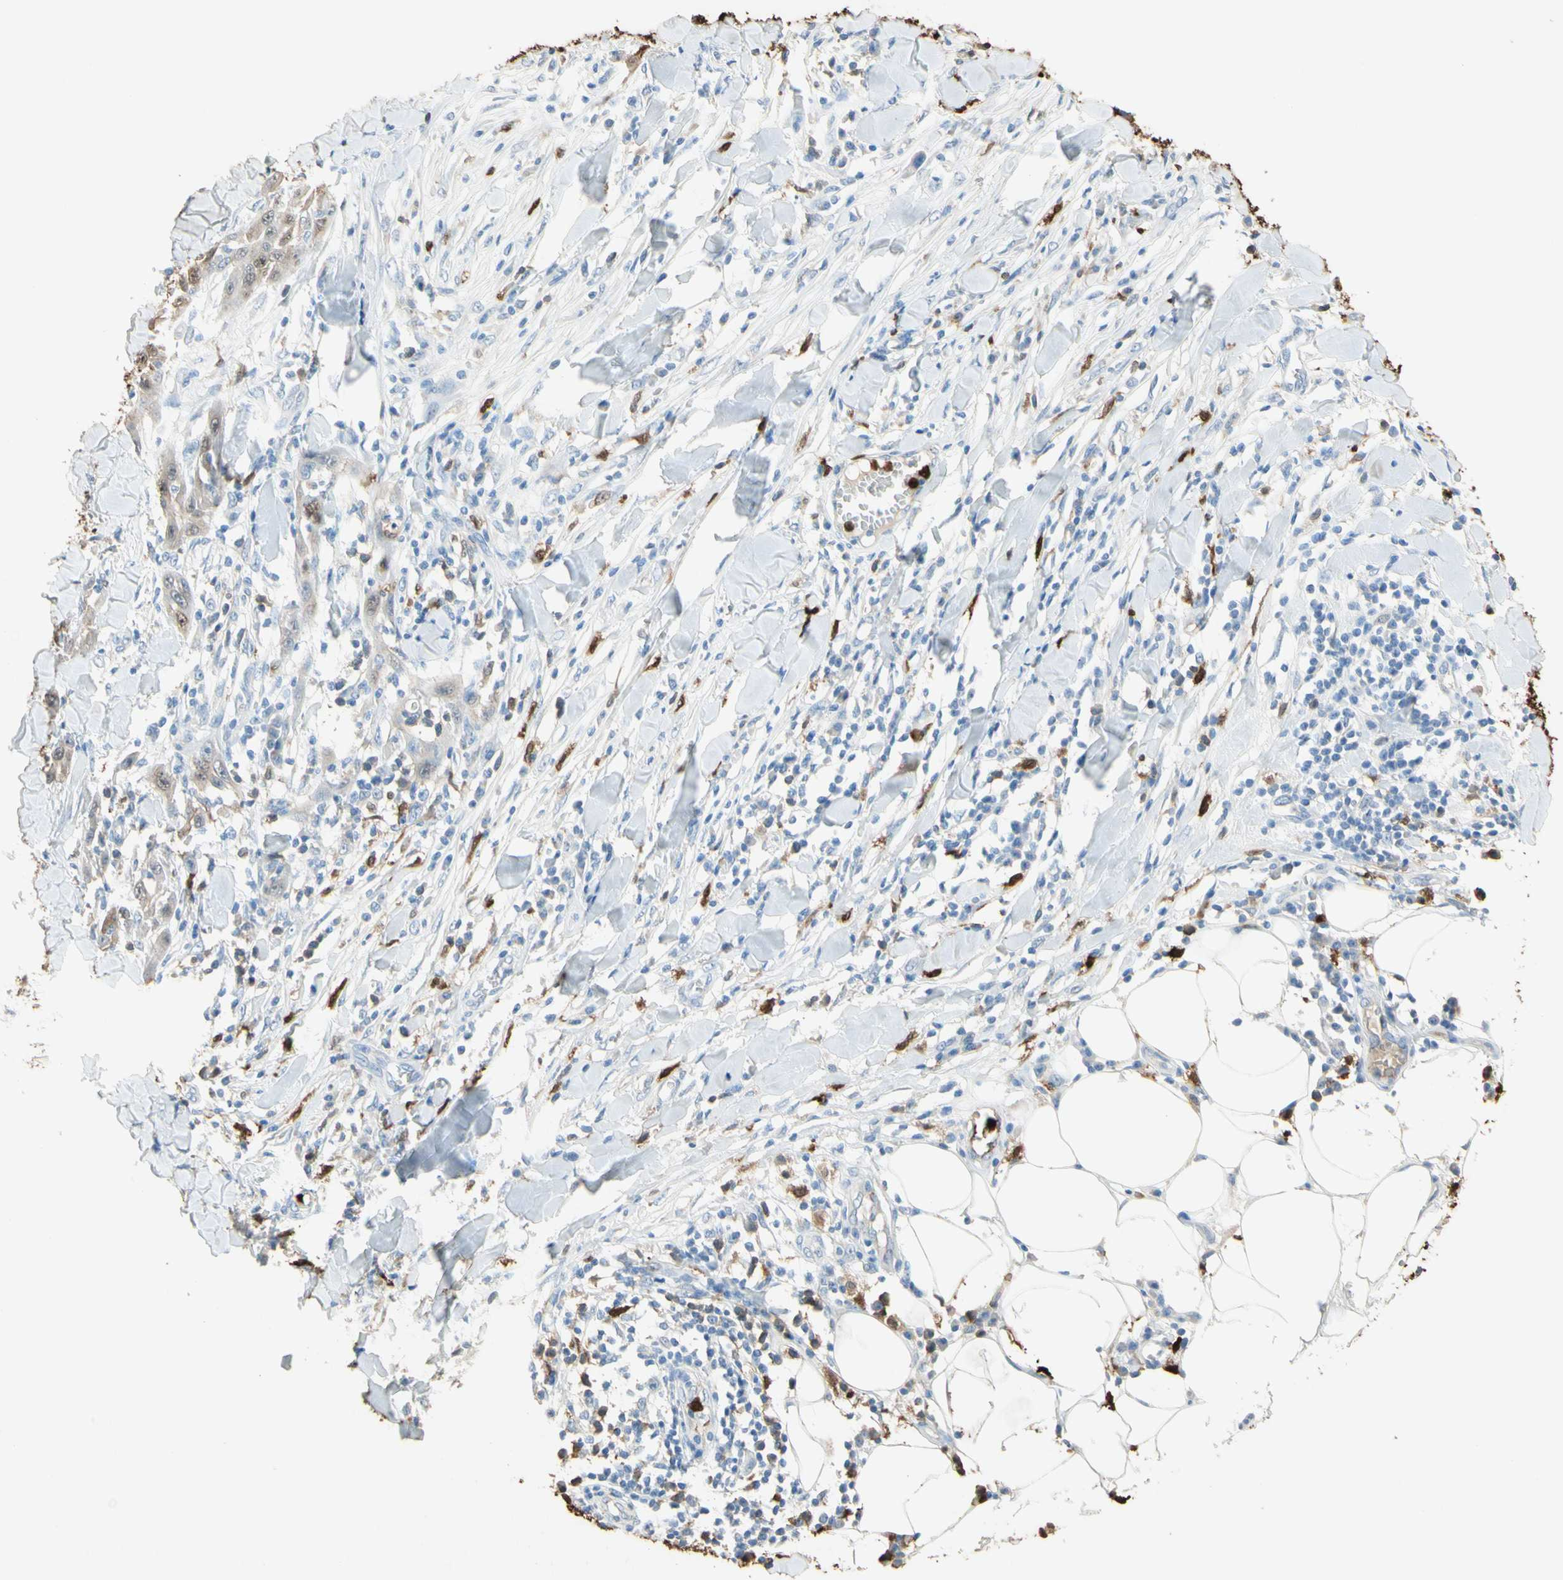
{"staining": {"intensity": "weak", "quantity": "25%-75%", "location": "cytoplasmic/membranous"}, "tissue": "skin cancer", "cell_type": "Tumor cells", "image_type": "cancer", "snomed": [{"axis": "morphology", "description": "Squamous cell carcinoma, NOS"}, {"axis": "topography", "description": "Skin"}], "caption": "Immunohistochemical staining of skin squamous cell carcinoma displays low levels of weak cytoplasmic/membranous positivity in approximately 25%-75% of tumor cells.", "gene": "NFKBIZ", "patient": {"sex": "male", "age": 24}}